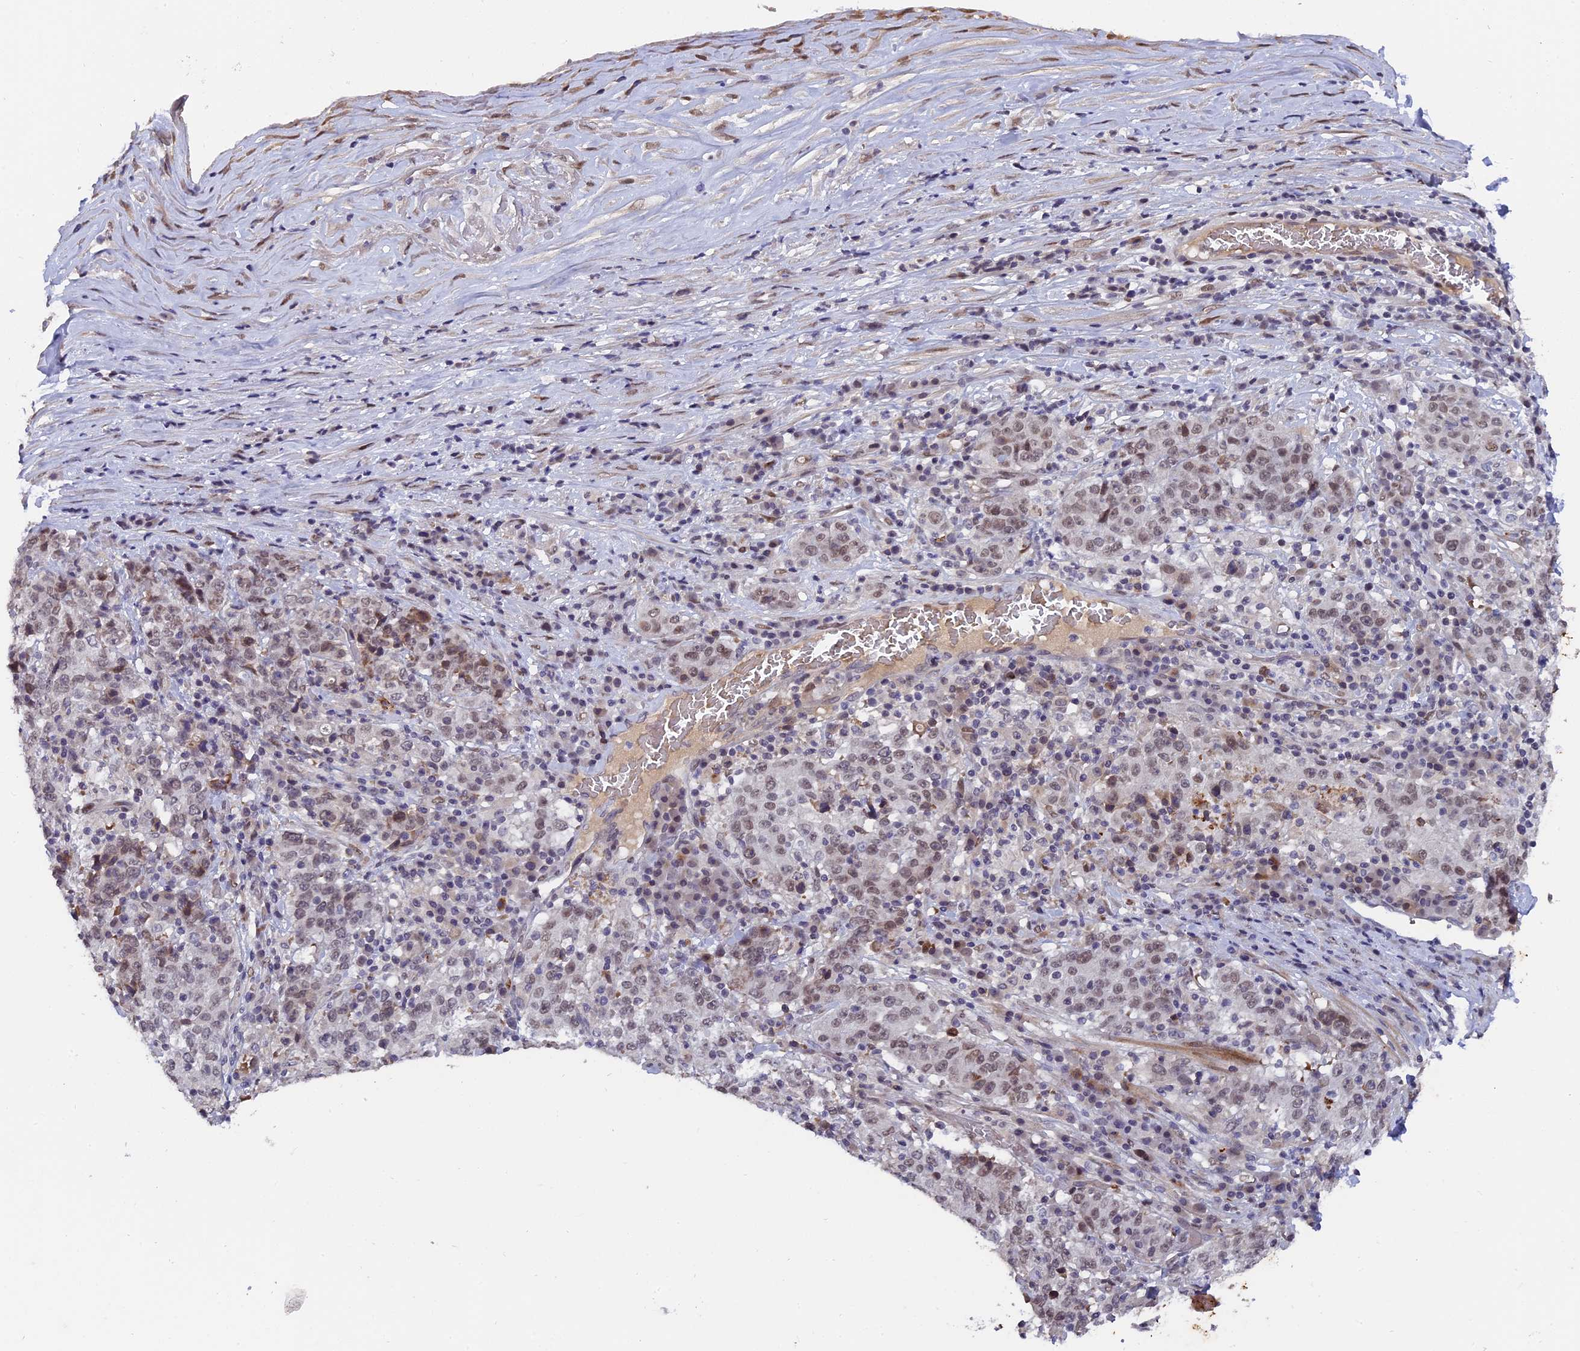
{"staining": {"intensity": "weak", "quantity": ">75%", "location": "nuclear"}, "tissue": "stomach cancer", "cell_type": "Tumor cells", "image_type": "cancer", "snomed": [{"axis": "morphology", "description": "Adenocarcinoma, NOS"}, {"axis": "topography", "description": "Stomach"}], "caption": "Protein expression analysis of stomach adenocarcinoma demonstrates weak nuclear positivity in about >75% of tumor cells.", "gene": "PYGO1", "patient": {"sex": "male", "age": 59}}